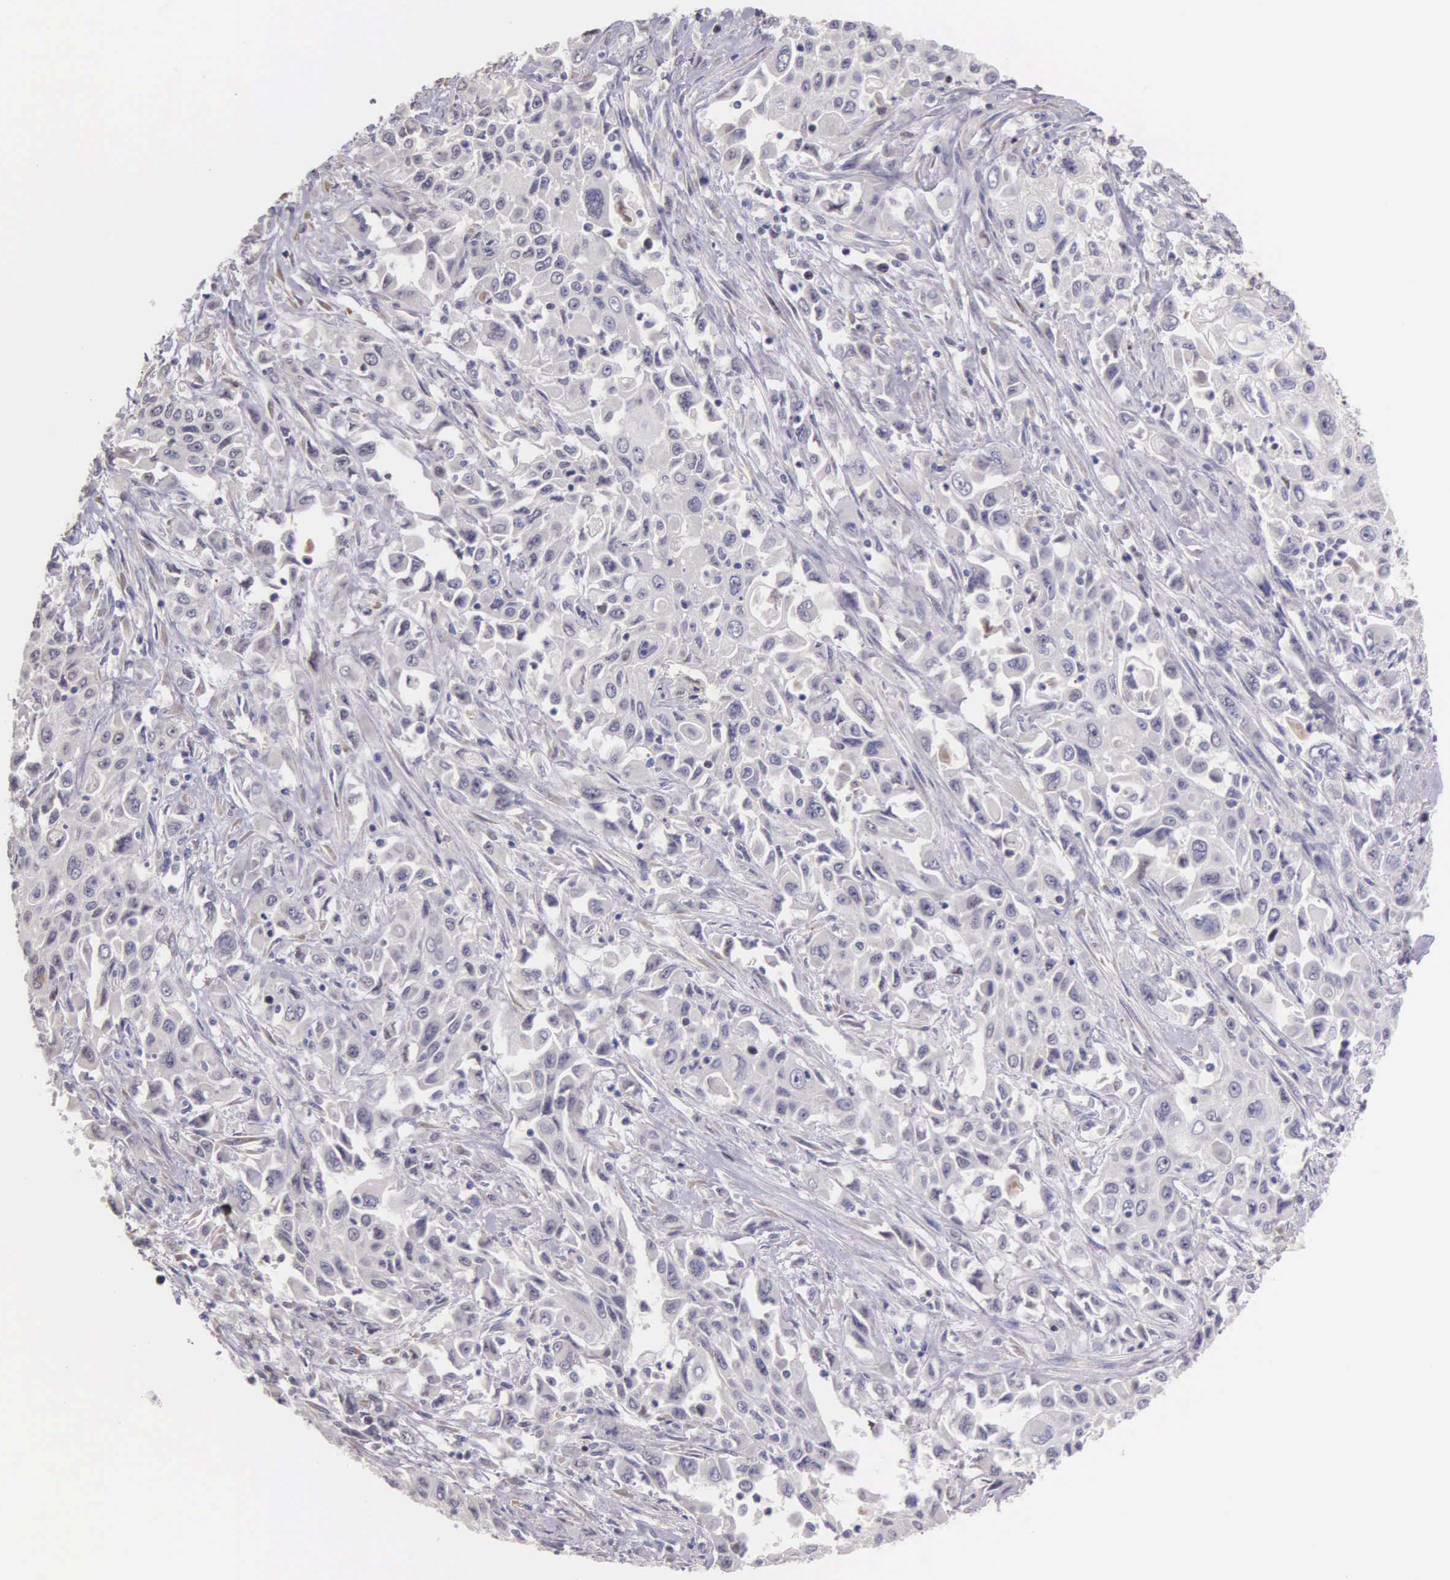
{"staining": {"intensity": "negative", "quantity": "none", "location": "none"}, "tissue": "pancreatic cancer", "cell_type": "Tumor cells", "image_type": "cancer", "snomed": [{"axis": "morphology", "description": "Adenocarcinoma, NOS"}, {"axis": "topography", "description": "Pancreas"}], "caption": "A micrograph of human pancreatic cancer is negative for staining in tumor cells.", "gene": "MCM5", "patient": {"sex": "male", "age": 70}}